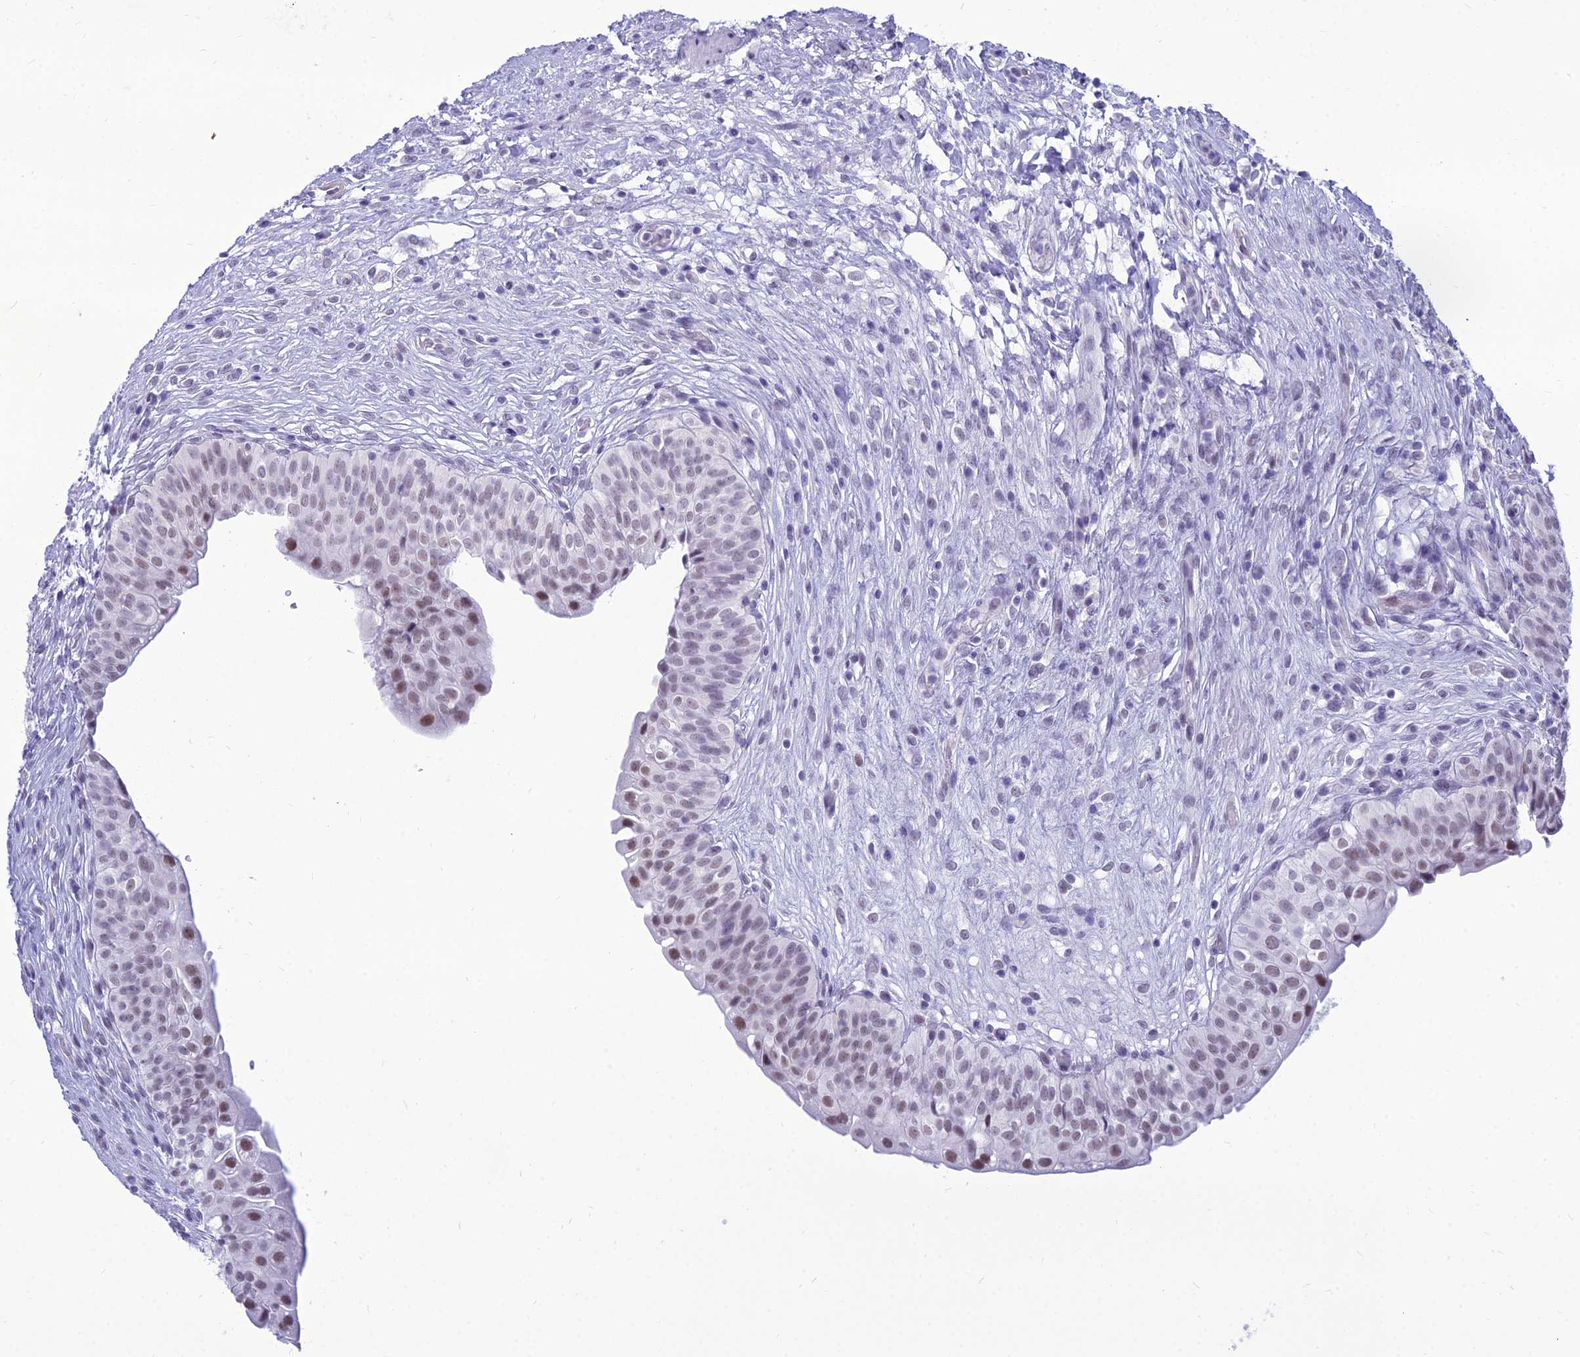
{"staining": {"intensity": "moderate", "quantity": "<25%", "location": "nuclear"}, "tissue": "urinary bladder", "cell_type": "Urothelial cells", "image_type": "normal", "snomed": [{"axis": "morphology", "description": "Normal tissue, NOS"}, {"axis": "topography", "description": "Urinary bladder"}], "caption": "DAB (3,3'-diaminobenzidine) immunohistochemical staining of unremarkable urinary bladder displays moderate nuclear protein positivity in about <25% of urothelial cells.", "gene": "DHX40", "patient": {"sex": "male", "age": 55}}